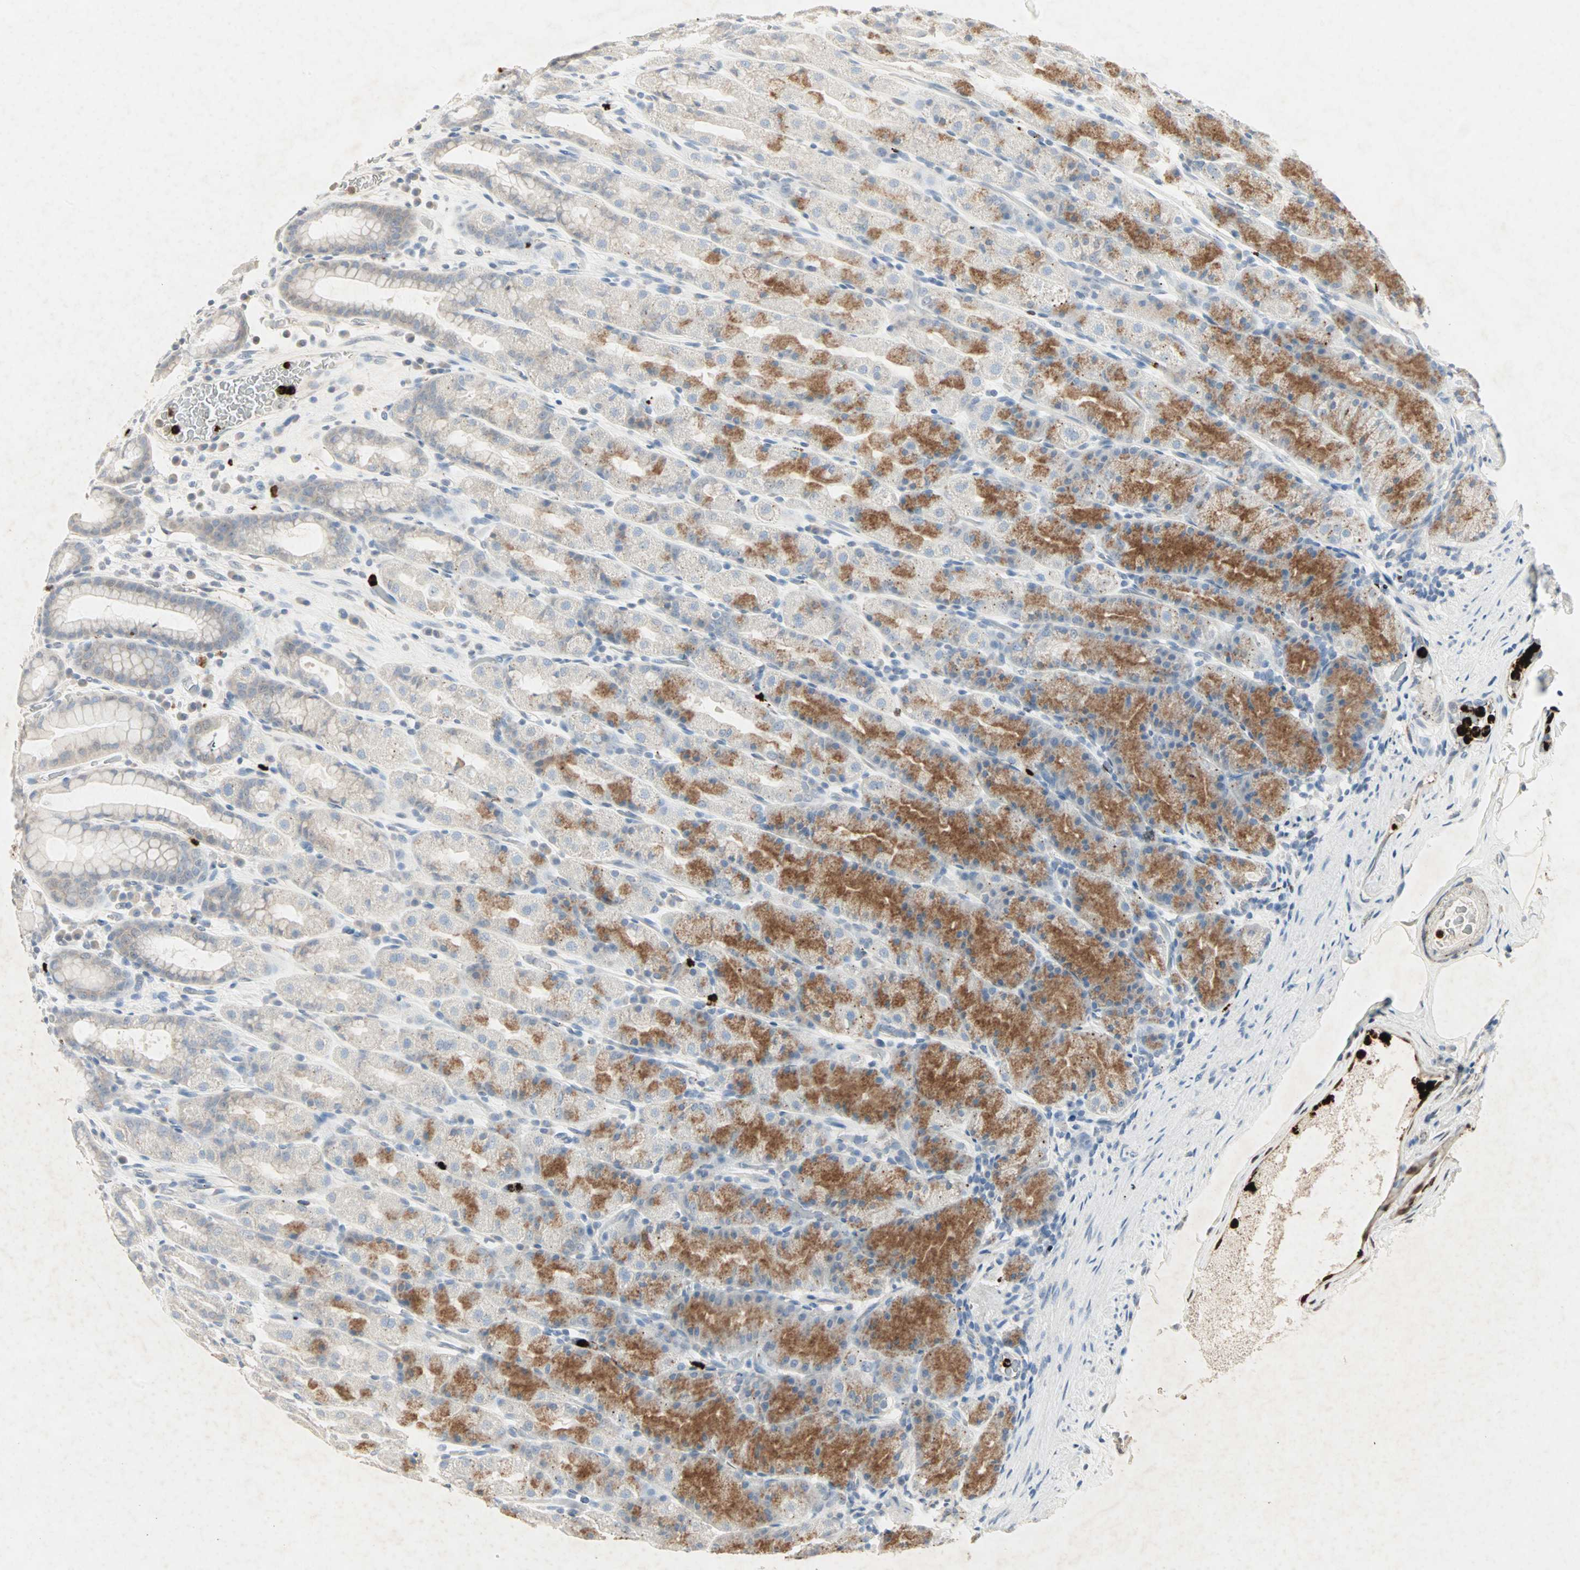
{"staining": {"intensity": "moderate", "quantity": "25%-75%", "location": "cytoplasmic/membranous"}, "tissue": "stomach", "cell_type": "Glandular cells", "image_type": "normal", "snomed": [{"axis": "morphology", "description": "Normal tissue, NOS"}, {"axis": "topography", "description": "Stomach, upper"}], "caption": "This photomicrograph demonstrates normal stomach stained with IHC to label a protein in brown. The cytoplasmic/membranous of glandular cells show moderate positivity for the protein. Nuclei are counter-stained blue.", "gene": "CEACAM6", "patient": {"sex": "male", "age": 68}}